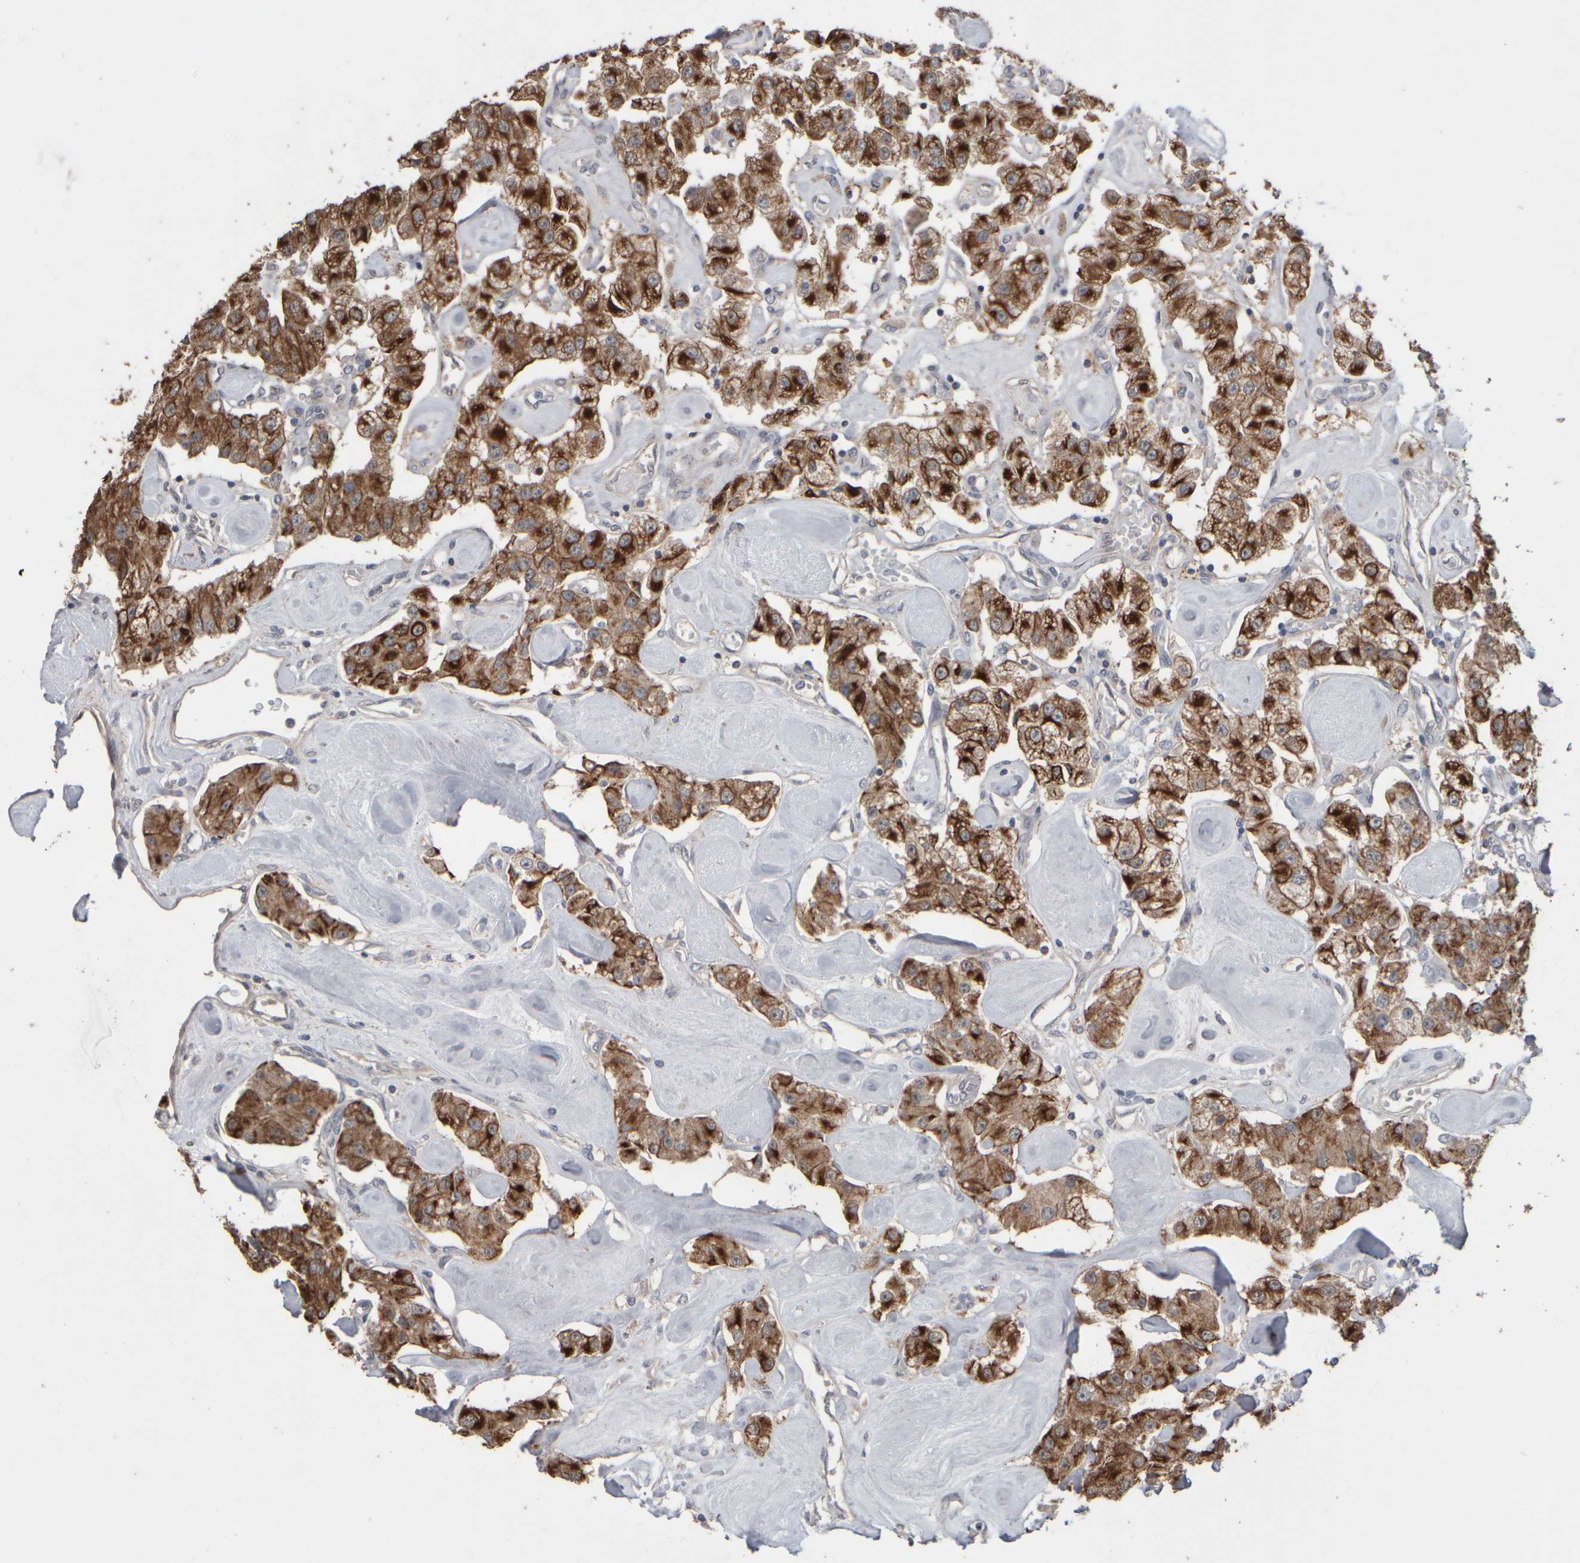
{"staining": {"intensity": "strong", "quantity": ">75%", "location": "cytoplasmic/membranous"}, "tissue": "carcinoid", "cell_type": "Tumor cells", "image_type": "cancer", "snomed": [{"axis": "morphology", "description": "Carcinoid, malignant, NOS"}, {"axis": "topography", "description": "Pancreas"}], "caption": "A micrograph of carcinoid (malignant) stained for a protein exhibits strong cytoplasmic/membranous brown staining in tumor cells.", "gene": "EPHX2", "patient": {"sex": "male", "age": 41}}